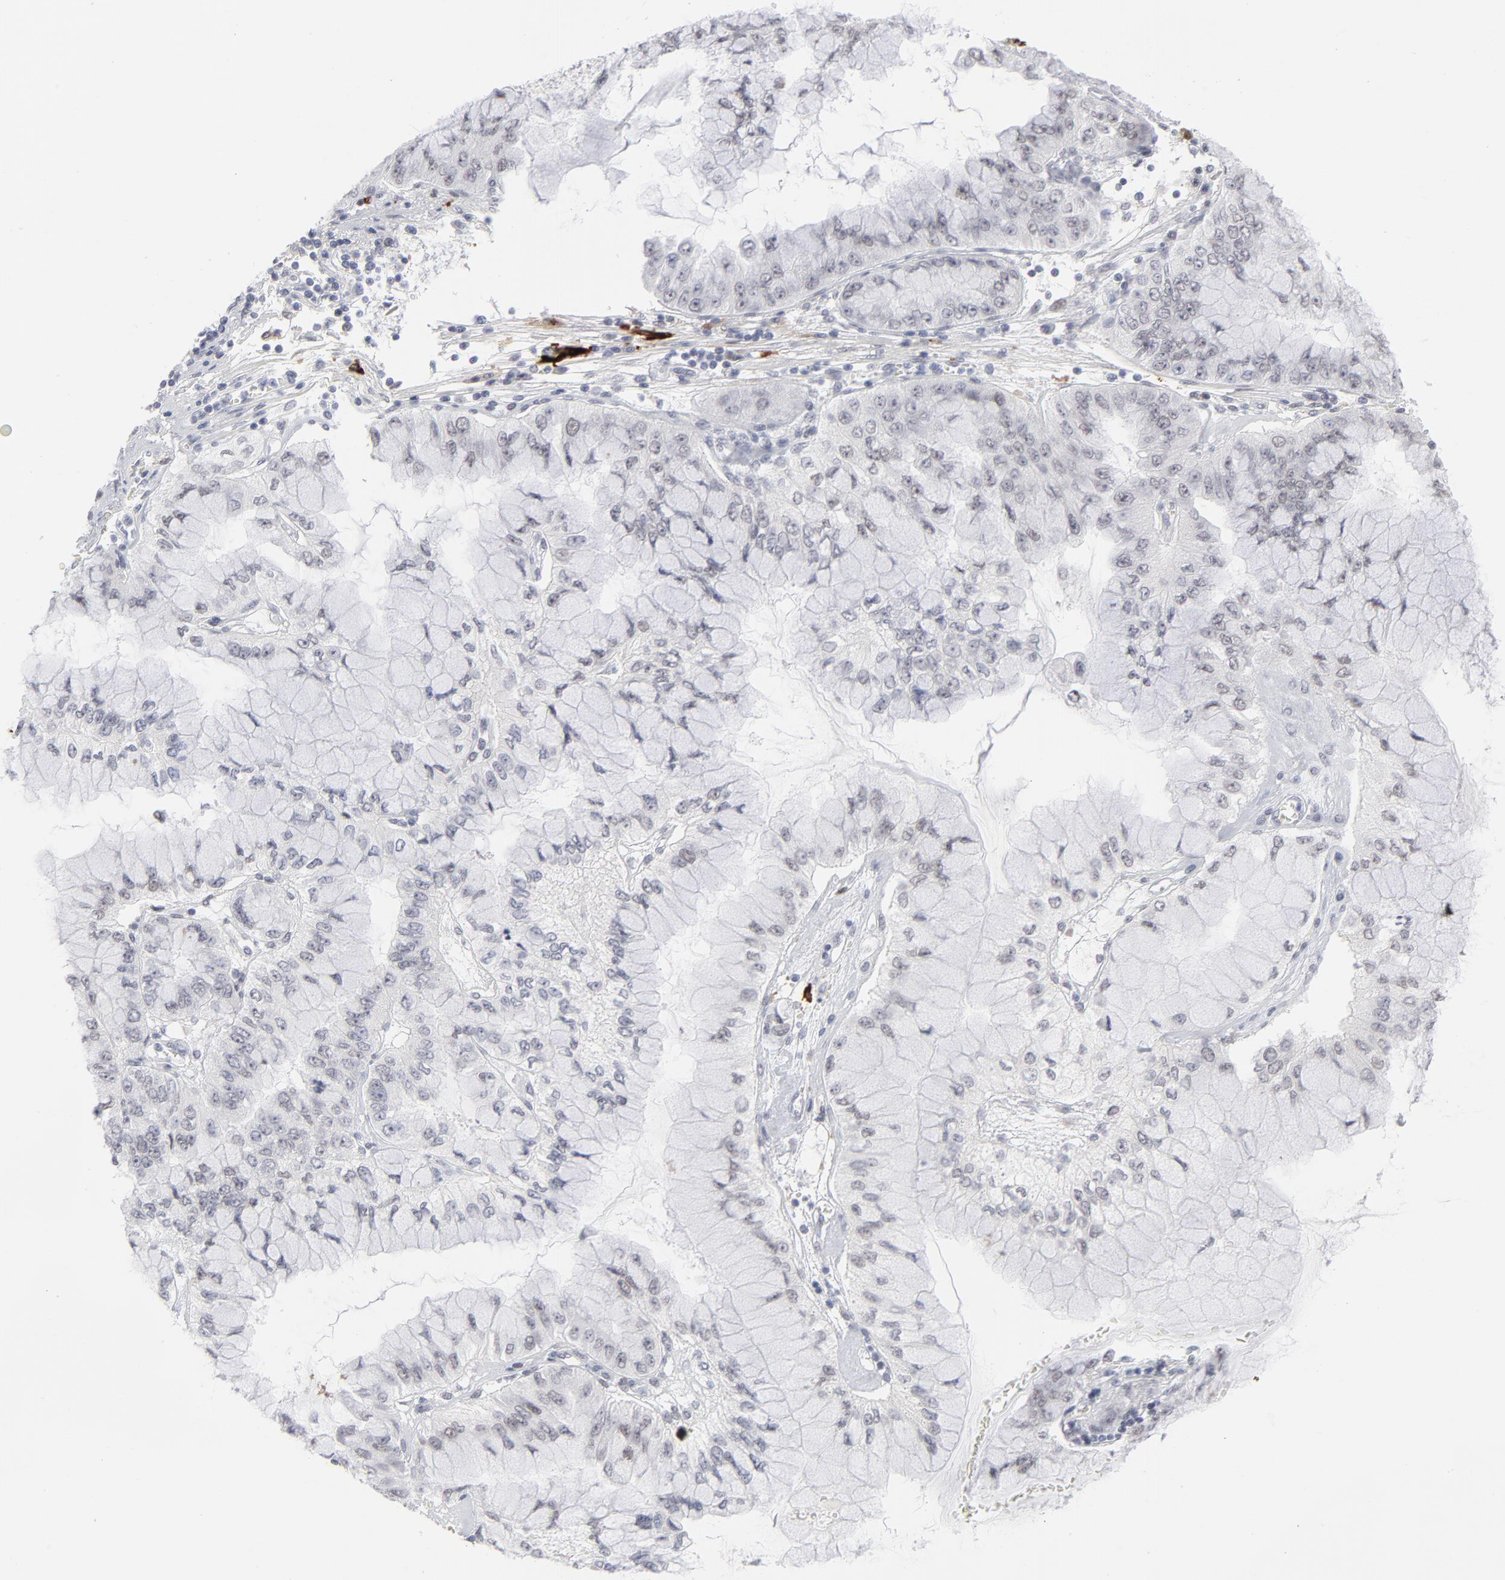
{"staining": {"intensity": "negative", "quantity": "none", "location": "none"}, "tissue": "liver cancer", "cell_type": "Tumor cells", "image_type": "cancer", "snomed": [{"axis": "morphology", "description": "Cholangiocarcinoma"}, {"axis": "topography", "description": "Liver"}], "caption": "The photomicrograph demonstrates no significant positivity in tumor cells of cholangiocarcinoma (liver).", "gene": "CCR2", "patient": {"sex": "female", "age": 79}}